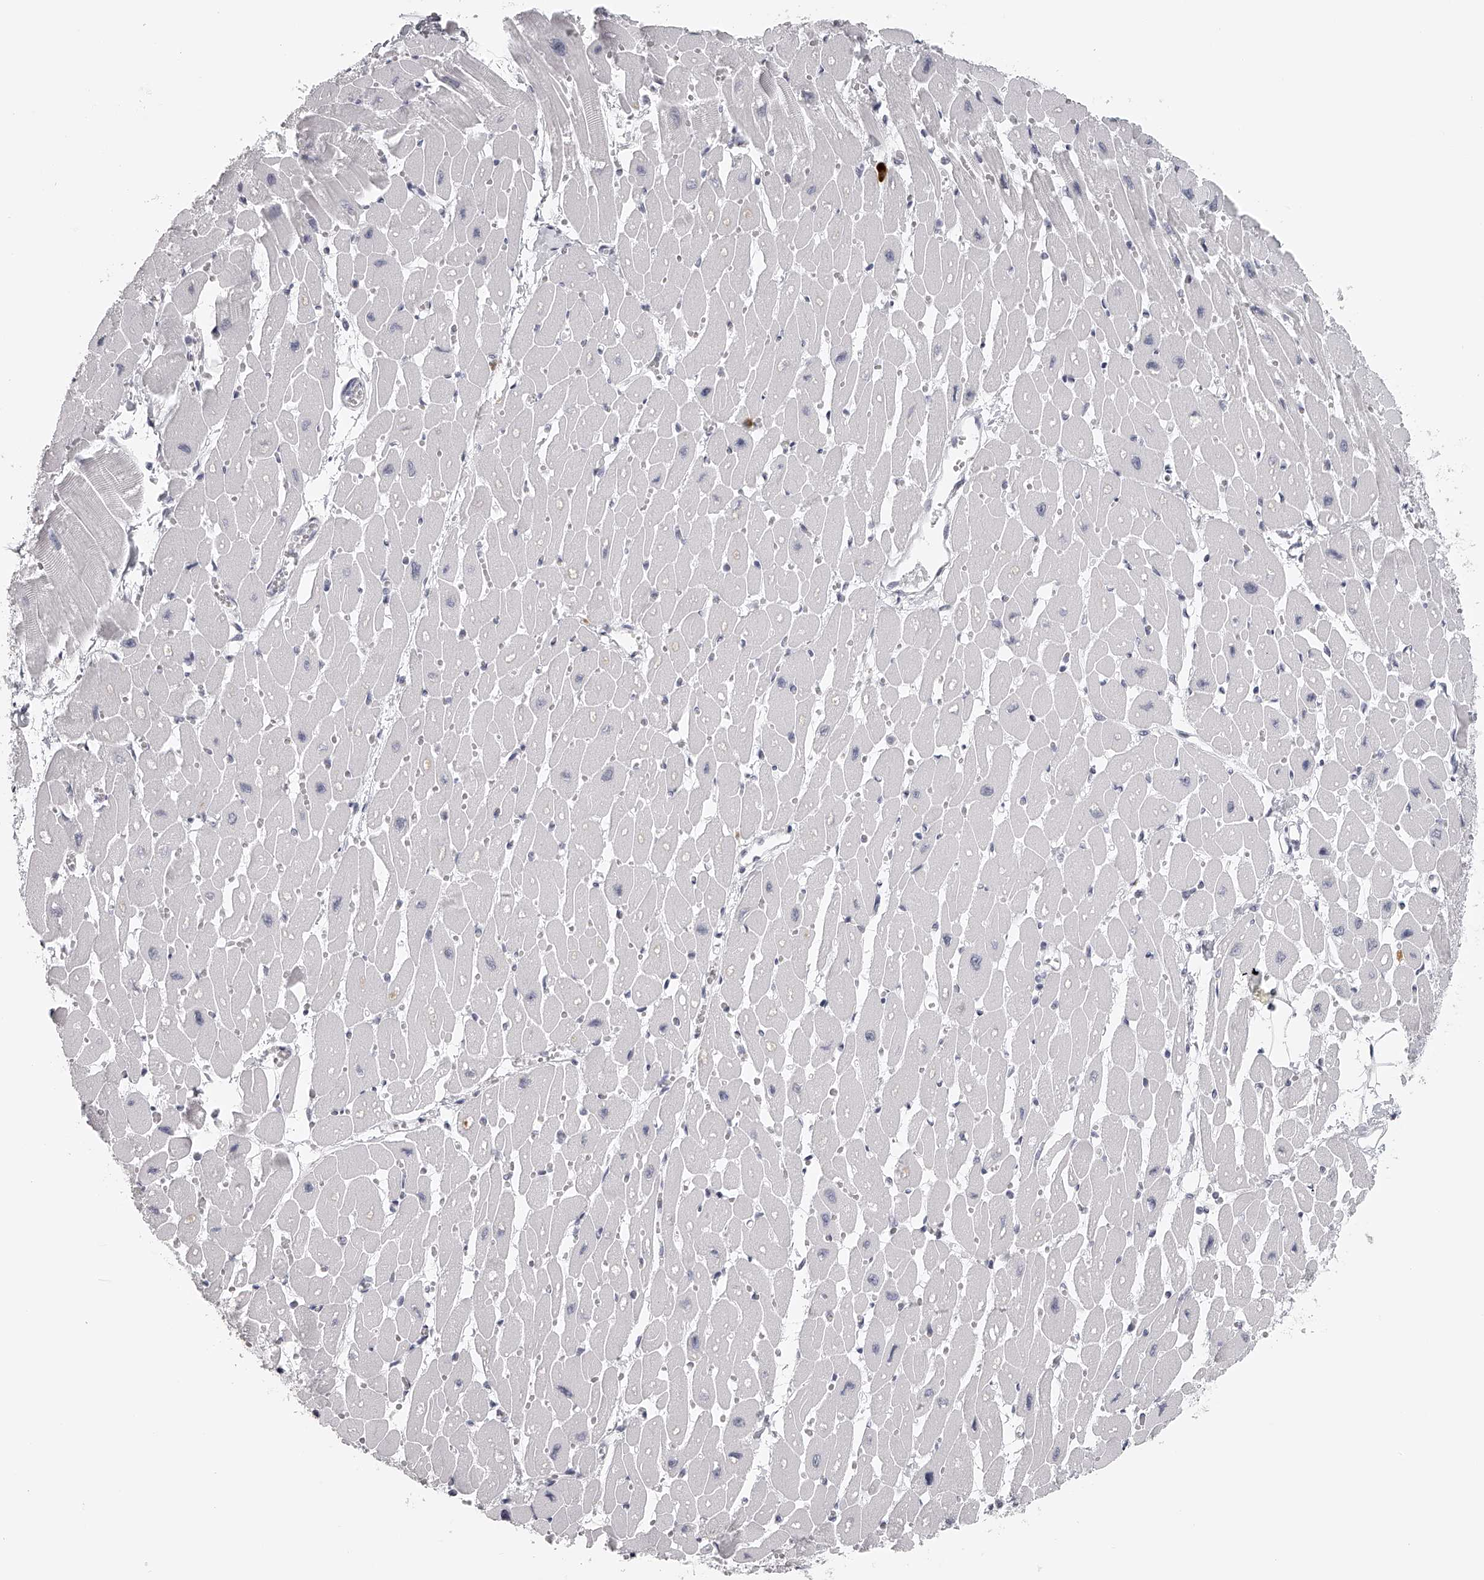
{"staining": {"intensity": "negative", "quantity": "none", "location": "none"}, "tissue": "heart muscle", "cell_type": "Cardiomyocytes", "image_type": "normal", "snomed": [{"axis": "morphology", "description": "Normal tissue, NOS"}, {"axis": "topography", "description": "Heart"}], "caption": "DAB (3,3'-diaminobenzidine) immunohistochemical staining of normal heart muscle exhibits no significant staining in cardiomyocytes. Brightfield microscopy of IHC stained with DAB (brown) and hematoxylin (blue), captured at high magnification.", "gene": "SEC11C", "patient": {"sex": "female", "age": 54}}